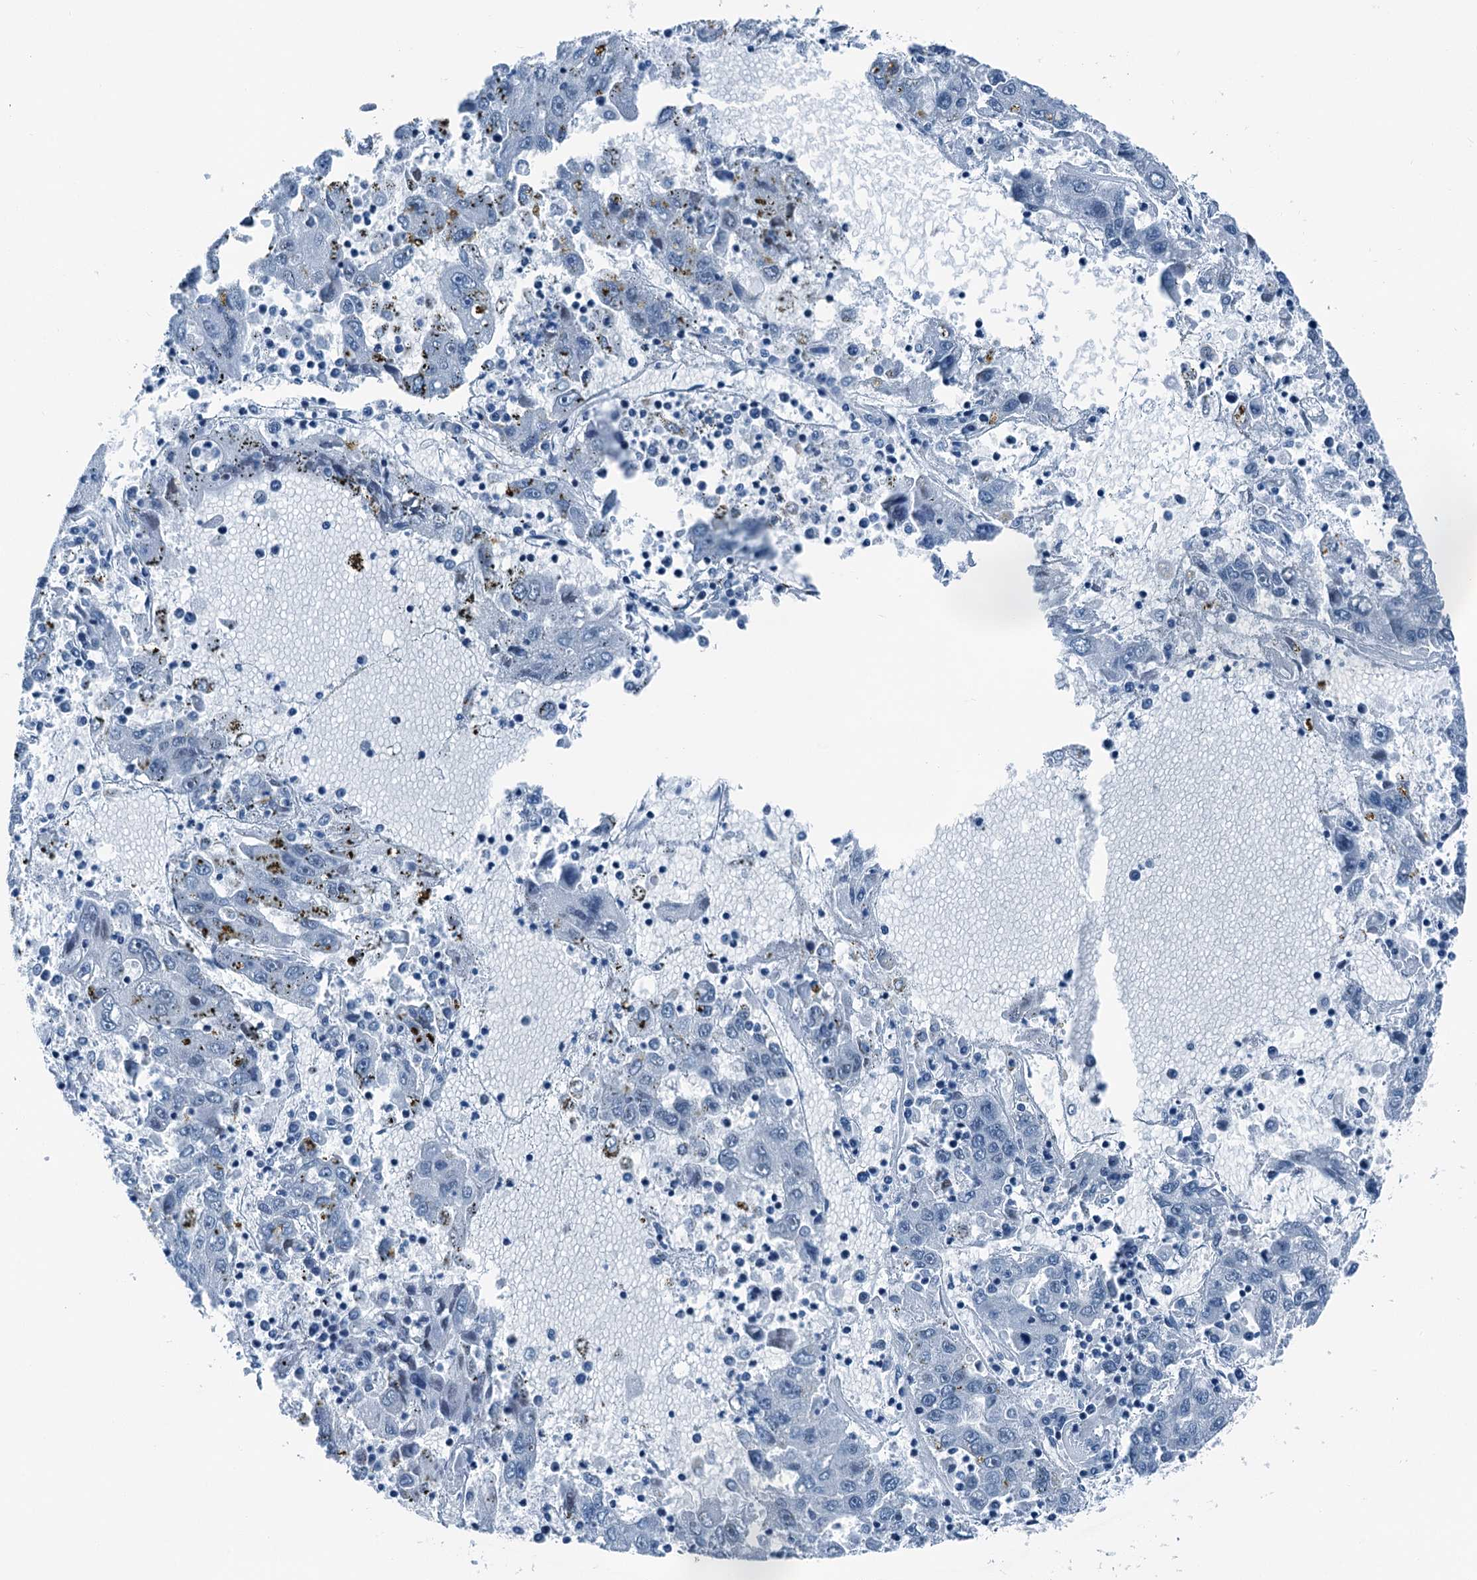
{"staining": {"intensity": "negative", "quantity": "none", "location": "none"}, "tissue": "liver cancer", "cell_type": "Tumor cells", "image_type": "cancer", "snomed": [{"axis": "morphology", "description": "Carcinoma, Hepatocellular, NOS"}, {"axis": "topography", "description": "Liver"}], "caption": "Histopathology image shows no significant protein expression in tumor cells of hepatocellular carcinoma (liver).", "gene": "TRPT1", "patient": {"sex": "male", "age": 49}}